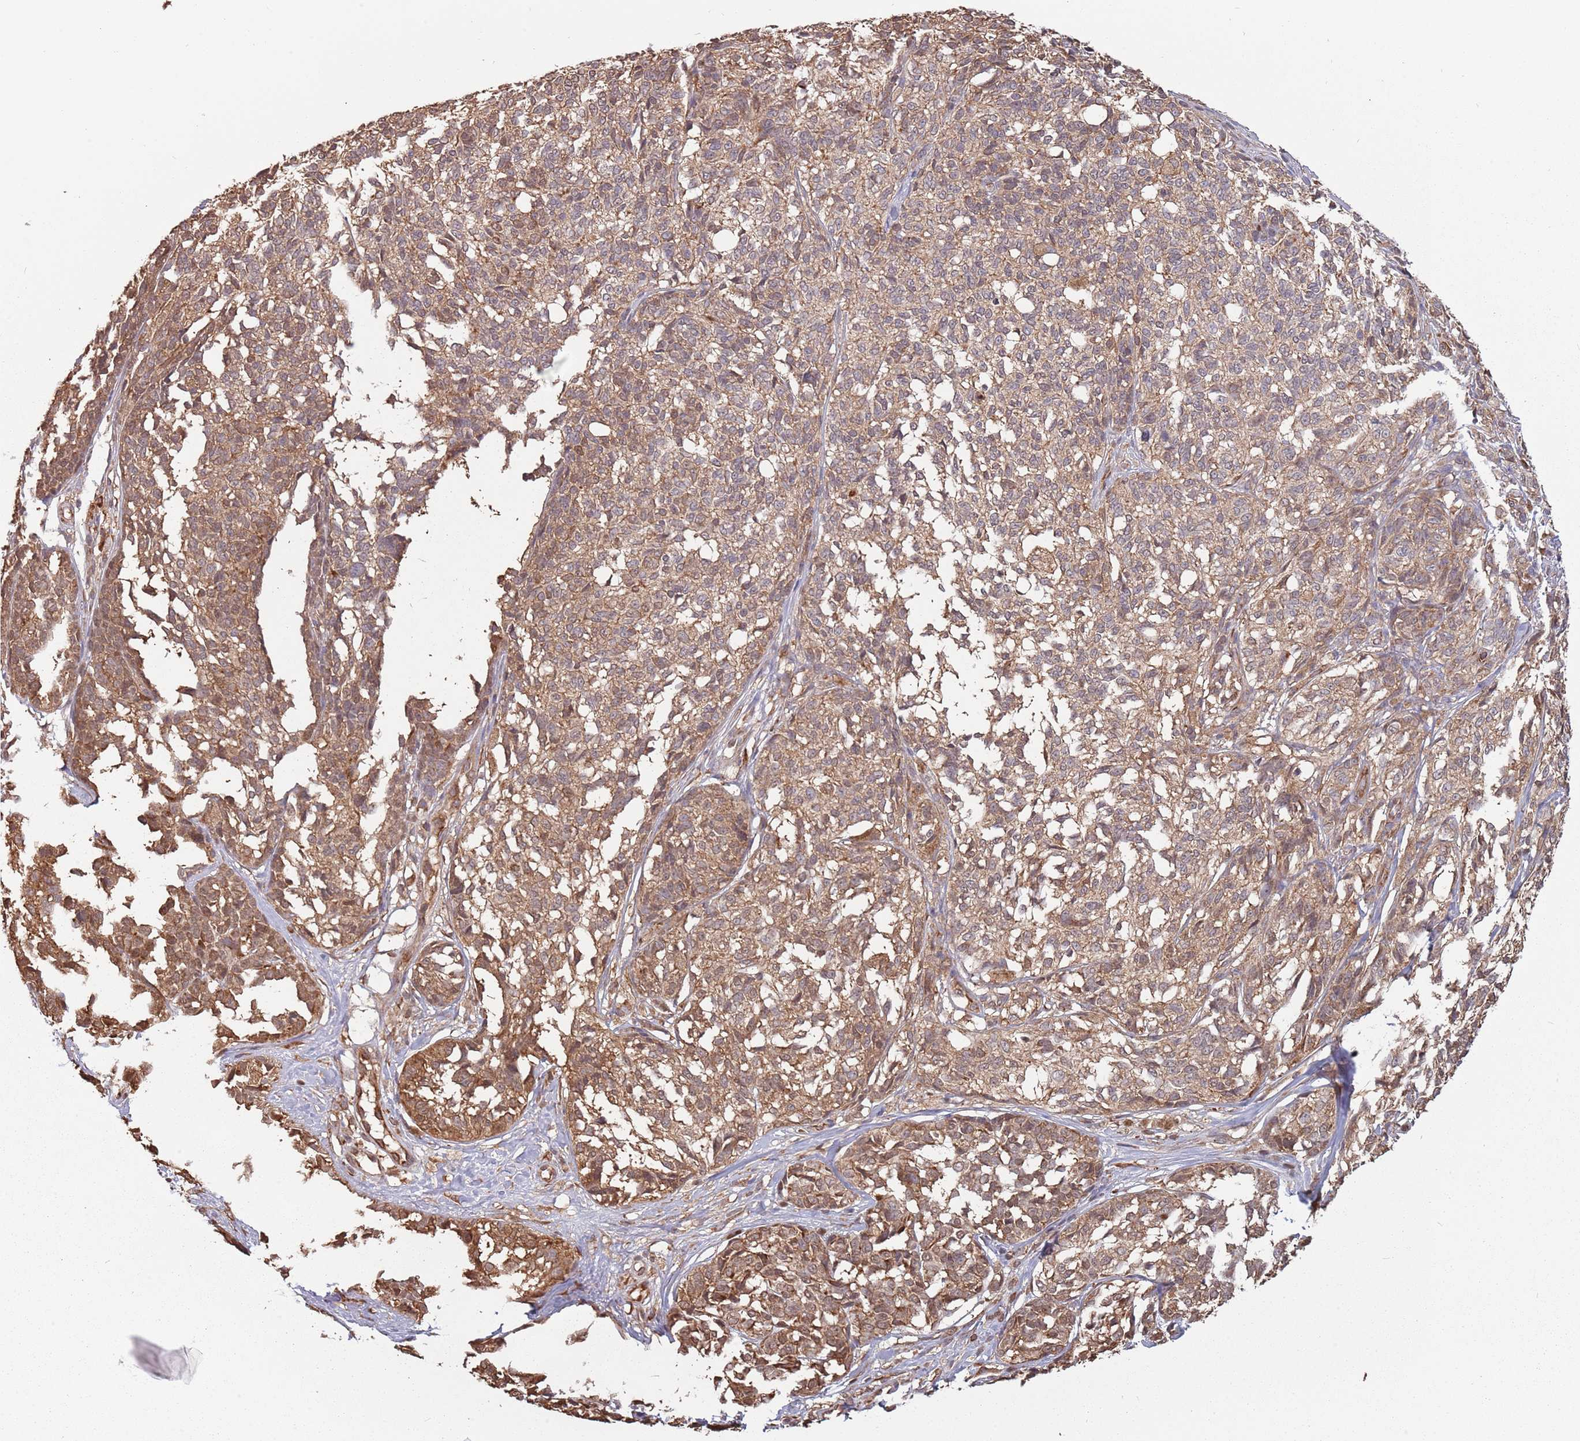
{"staining": {"intensity": "moderate", "quantity": ">75%", "location": "cytoplasmic/membranous,nuclear"}, "tissue": "melanoma", "cell_type": "Tumor cells", "image_type": "cancer", "snomed": [{"axis": "morphology", "description": "Malignant melanoma, NOS"}, {"axis": "topography", "description": "Skin of upper extremity"}], "caption": "Immunohistochemical staining of human melanoma exhibits medium levels of moderate cytoplasmic/membranous and nuclear staining in about >75% of tumor cells.", "gene": "COG4", "patient": {"sex": "male", "age": 40}}